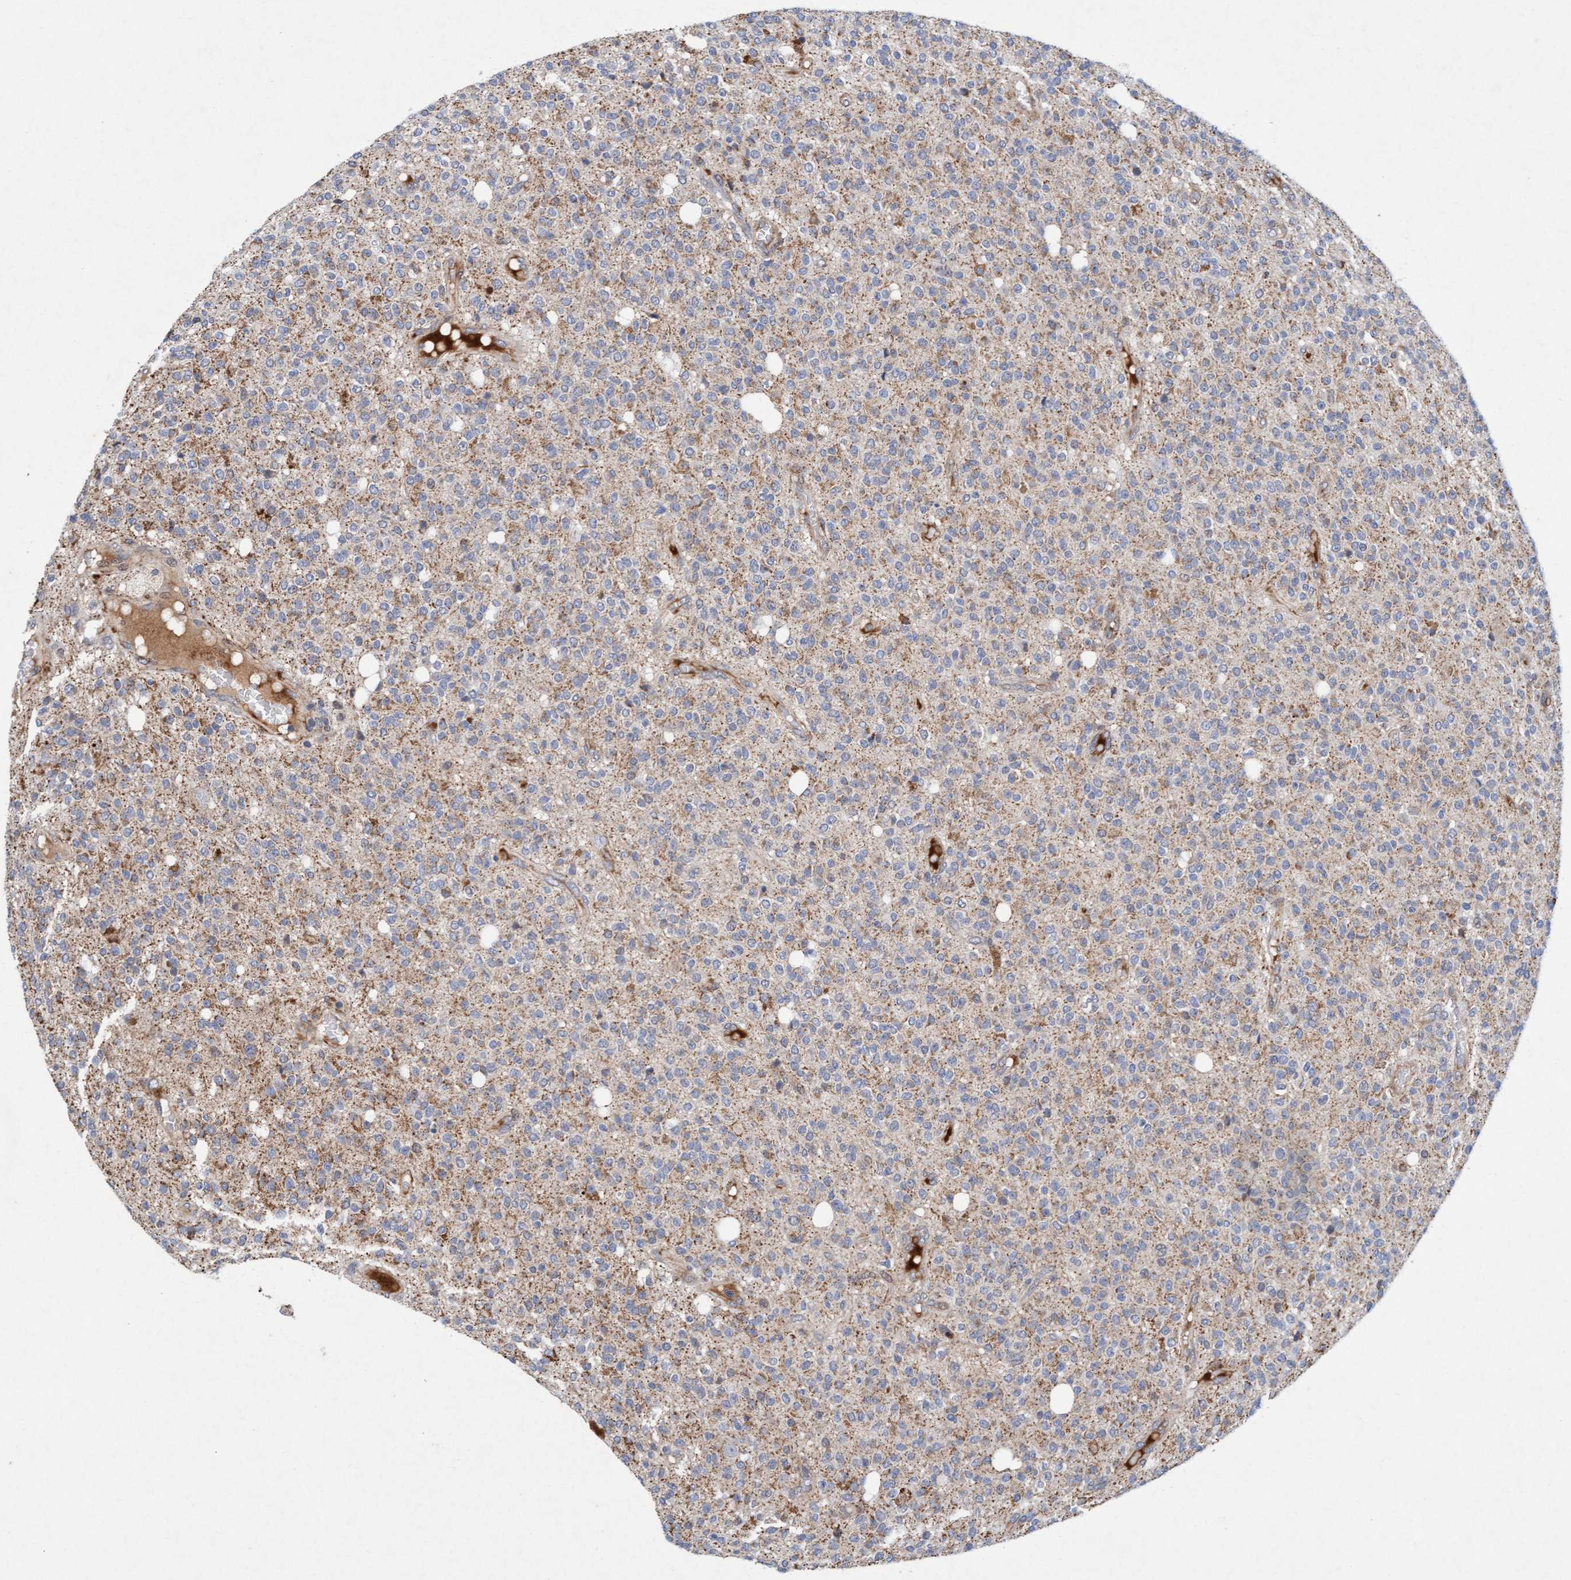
{"staining": {"intensity": "weak", "quantity": "25%-75%", "location": "cytoplasmic/membranous"}, "tissue": "glioma", "cell_type": "Tumor cells", "image_type": "cancer", "snomed": [{"axis": "morphology", "description": "Glioma, malignant, High grade"}, {"axis": "topography", "description": "Brain"}], "caption": "Protein analysis of high-grade glioma (malignant) tissue demonstrates weak cytoplasmic/membranous positivity in about 25%-75% of tumor cells. (DAB IHC with brightfield microscopy, high magnification).", "gene": "TMEM70", "patient": {"sex": "male", "age": 34}}